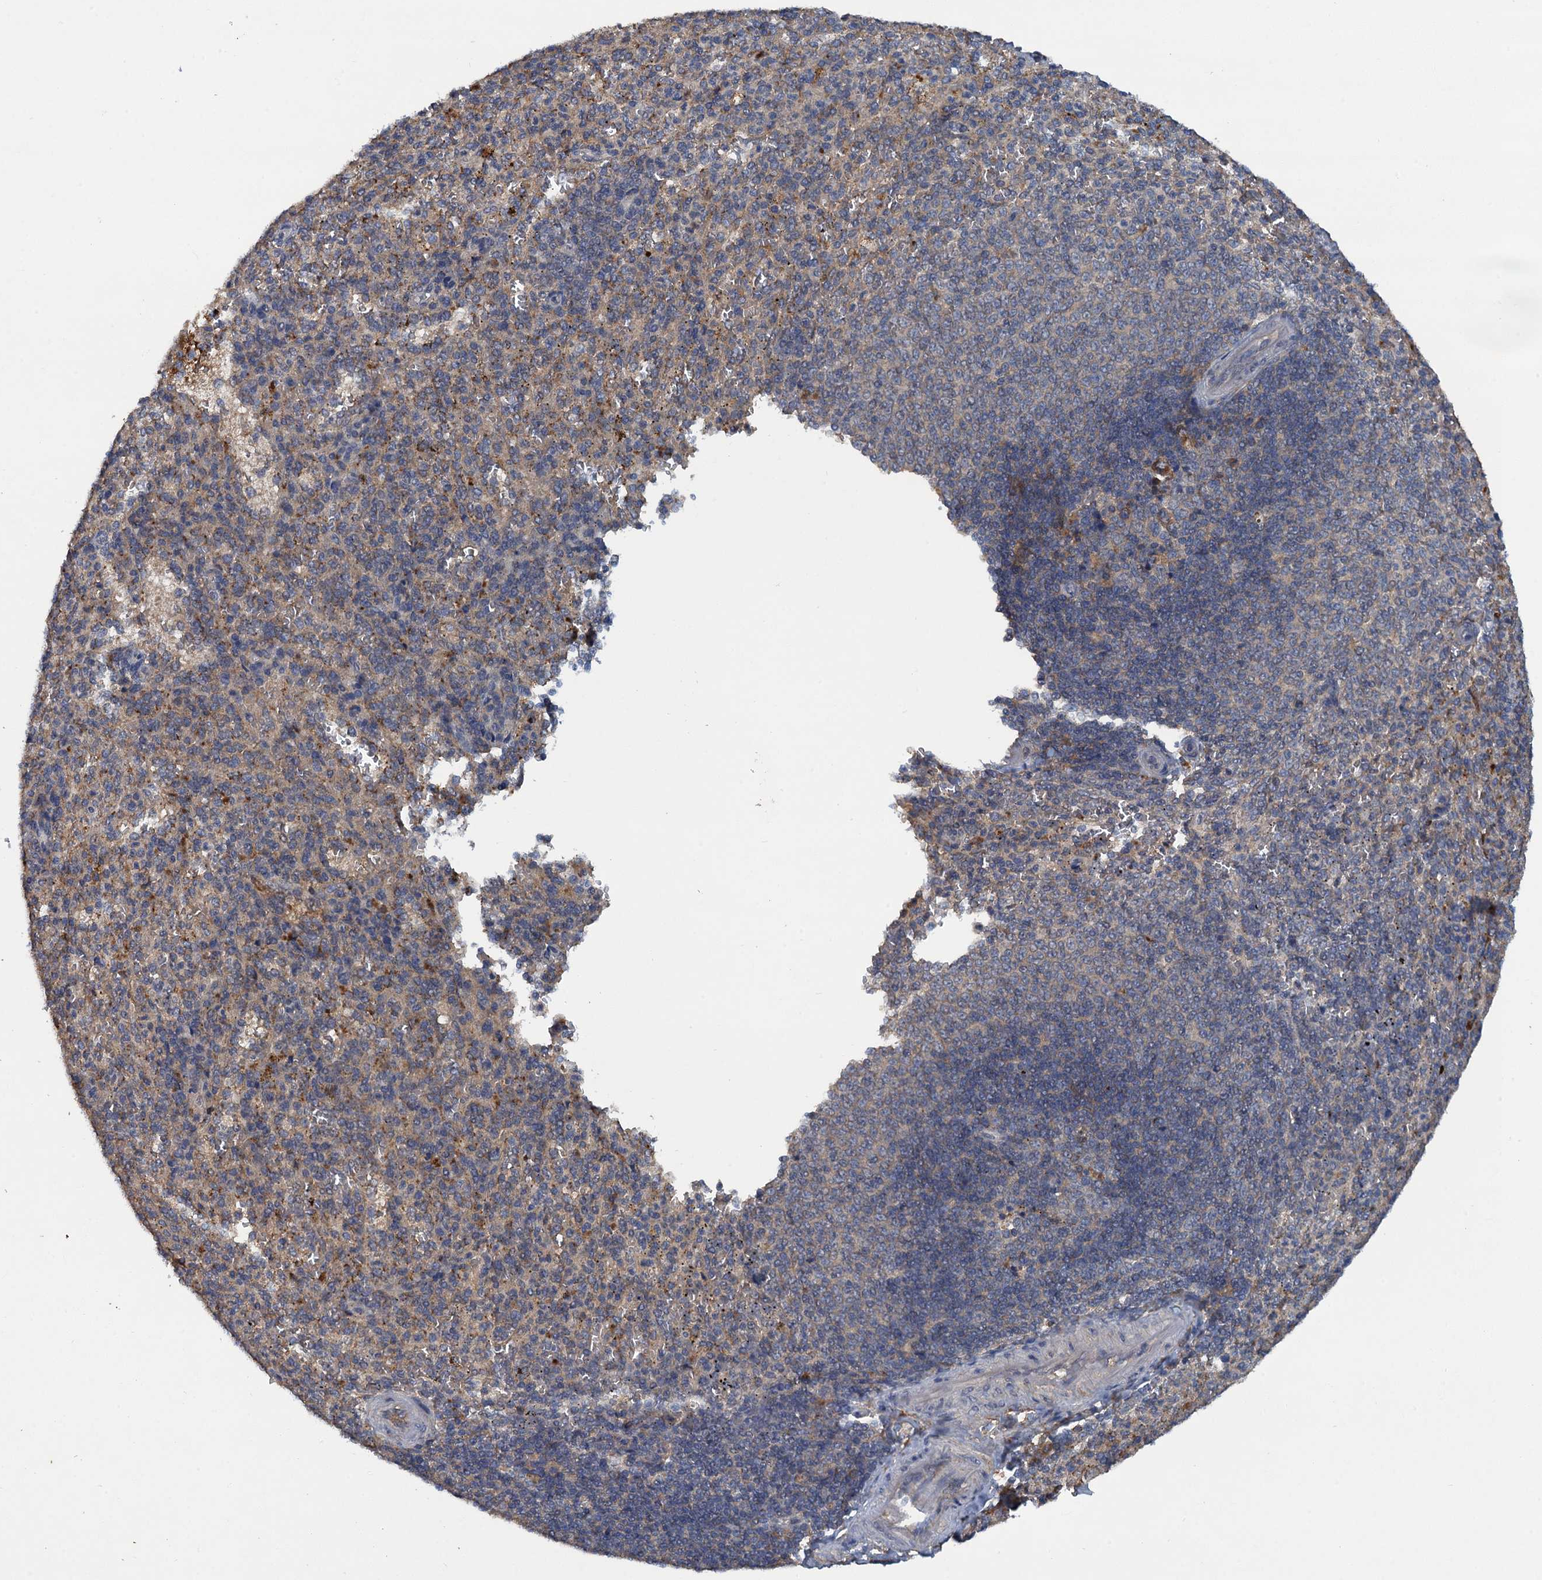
{"staining": {"intensity": "negative", "quantity": "none", "location": "none"}, "tissue": "spleen", "cell_type": "Cells in red pulp", "image_type": "normal", "snomed": [{"axis": "morphology", "description": "Normal tissue, NOS"}, {"axis": "topography", "description": "Spleen"}], "caption": "A high-resolution image shows immunohistochemistry staining of unremarkable spleen, which reveals no significant staining in cells in red pulp.", "gene": "HAPLN3", "patient": {"sex": "female", "age": 21}}